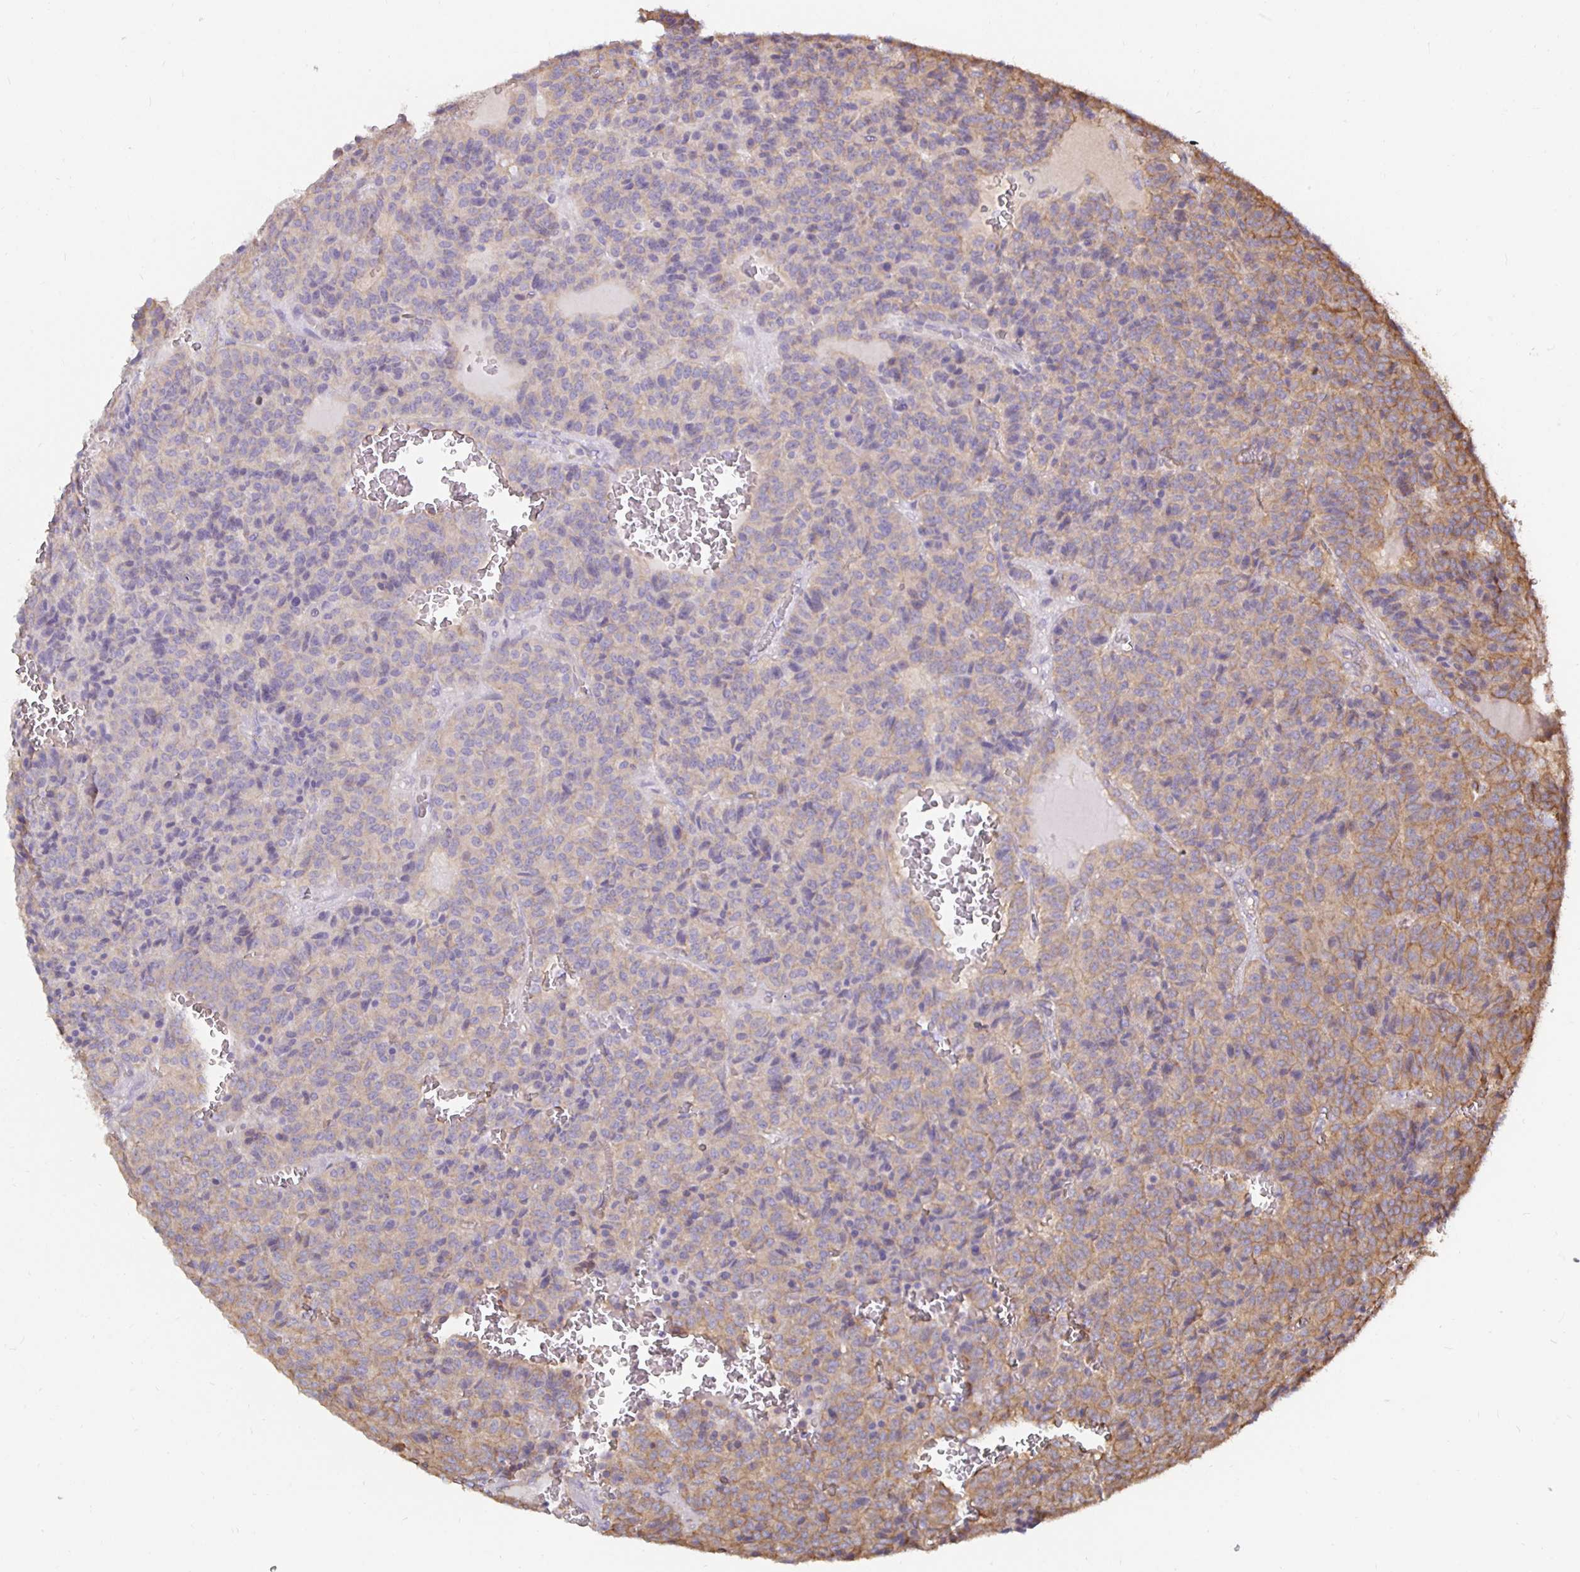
{"staining": {"intensity": "moderate", "quantity": "<25%", "location": "cytoplasmic/membranous"}, "tissue": "carcinoid", "cell_type": "Tumor cells", "image_type": "cancer", "snomed": [{"axis": "morphology", "description": "Carcinoid, malignant, NOS"}, {"axis": "topography", "description": "Lung"}], "caption": "Immunohistochemical staining of human carcinoid (malignant) shows low levels of moderate cytoplasmic/membranous protein positivity in about <25% of tumor cells.", "gene": "ARHGEF39", "patient": {"sex": "male", "age": 70}}